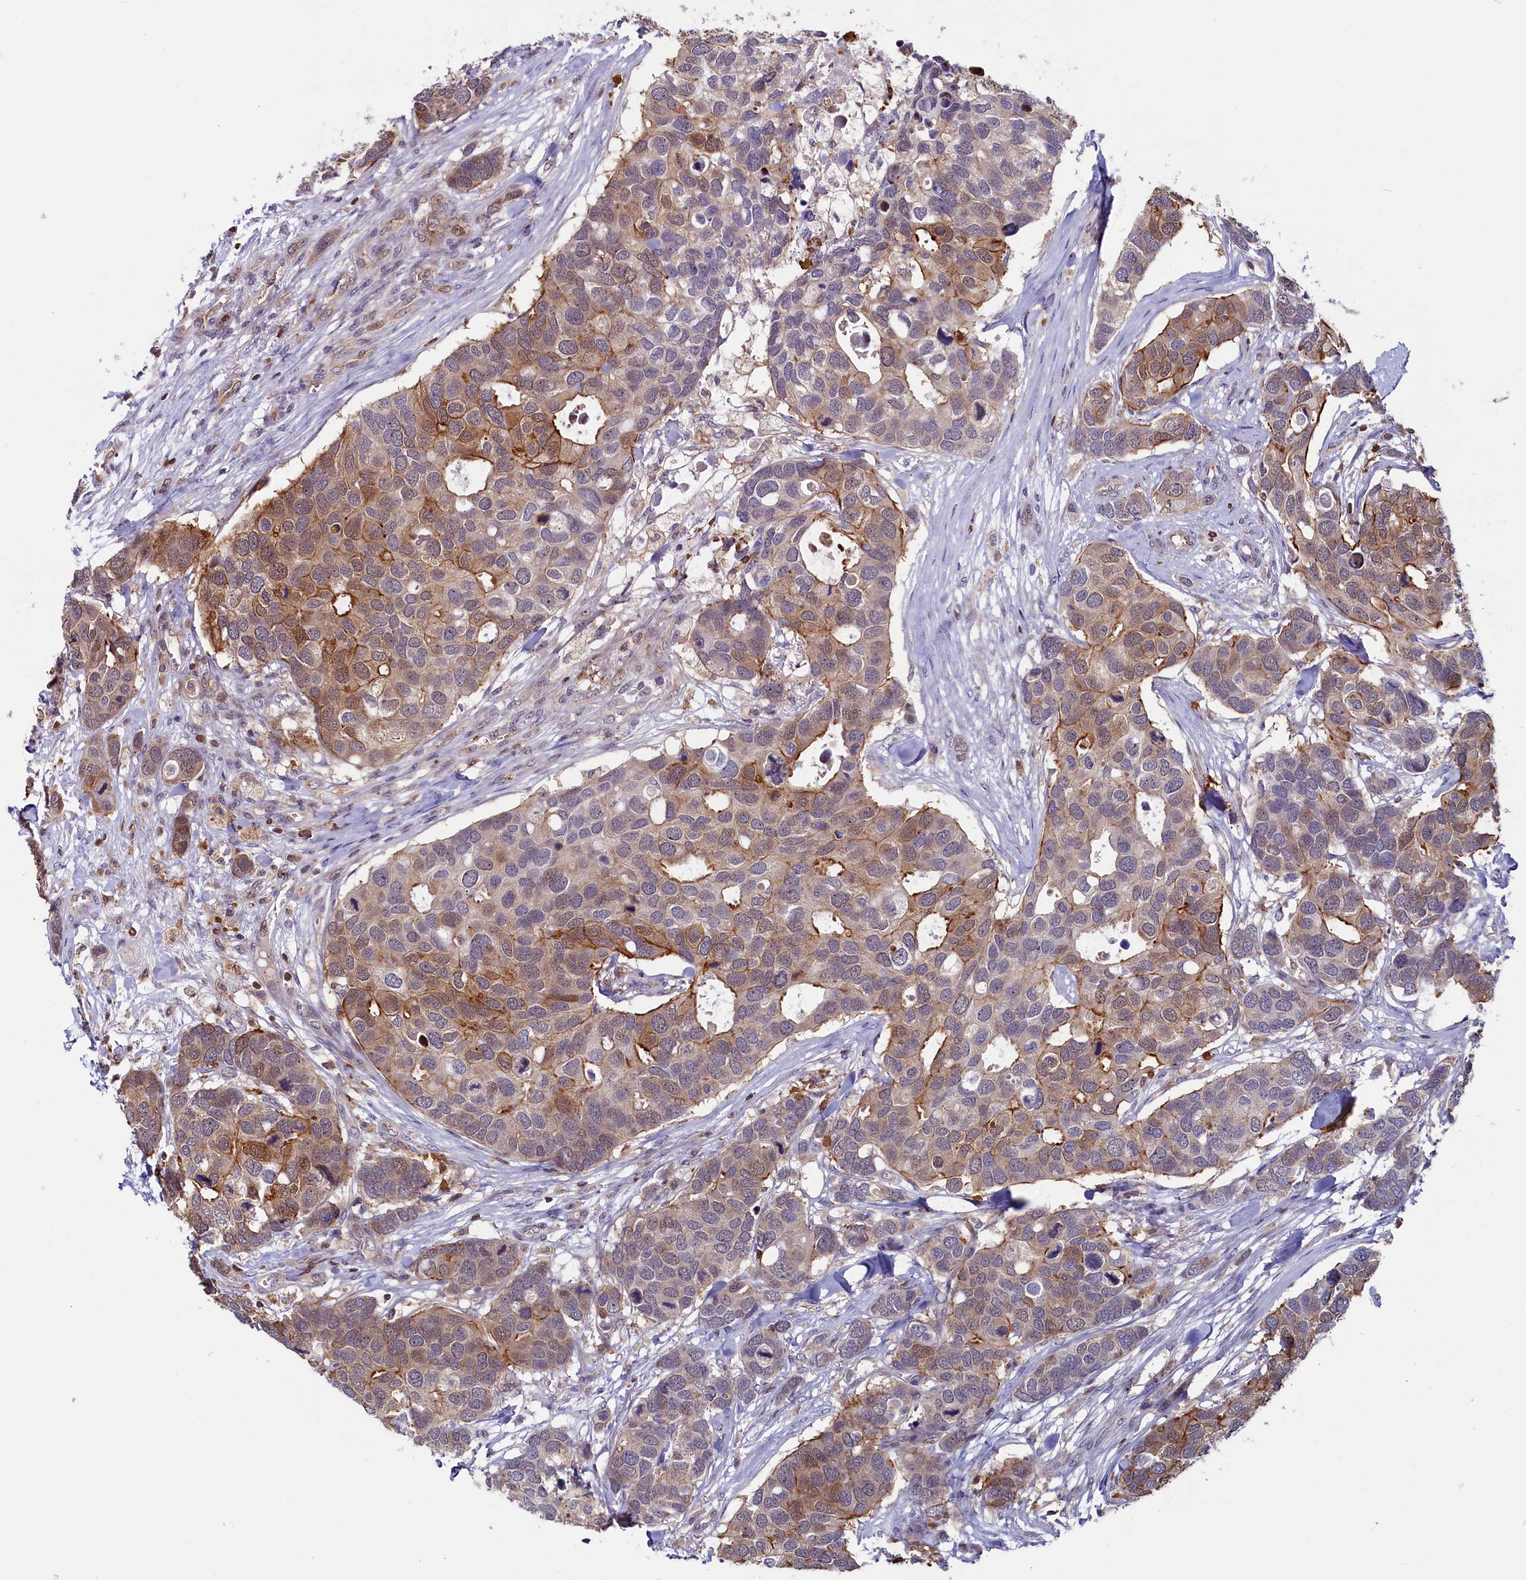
{"staining": {"intensity": "moderate", "quantity": "25%-75%", "location": "cytoplasmic/membranous,nuclear"}, "tissue": "breast cancer", "cell_type": "Tumor cells", "image_type": "cancer", "snomed": [{"axis": "morphology", "description": "Duct carcinoma"}, {"axis": "topography", "description": "Breast"}], "caption": "The image displays immunohistochemical staining of breast infiltrating ductal carcinoma. There is moderate cytoplasmic/membranous and nuclear expression is identified in about 25%-75% of tumor cells.", "gene": "CIAPIN1", "patient": {"sex": "female", "age": 83}}